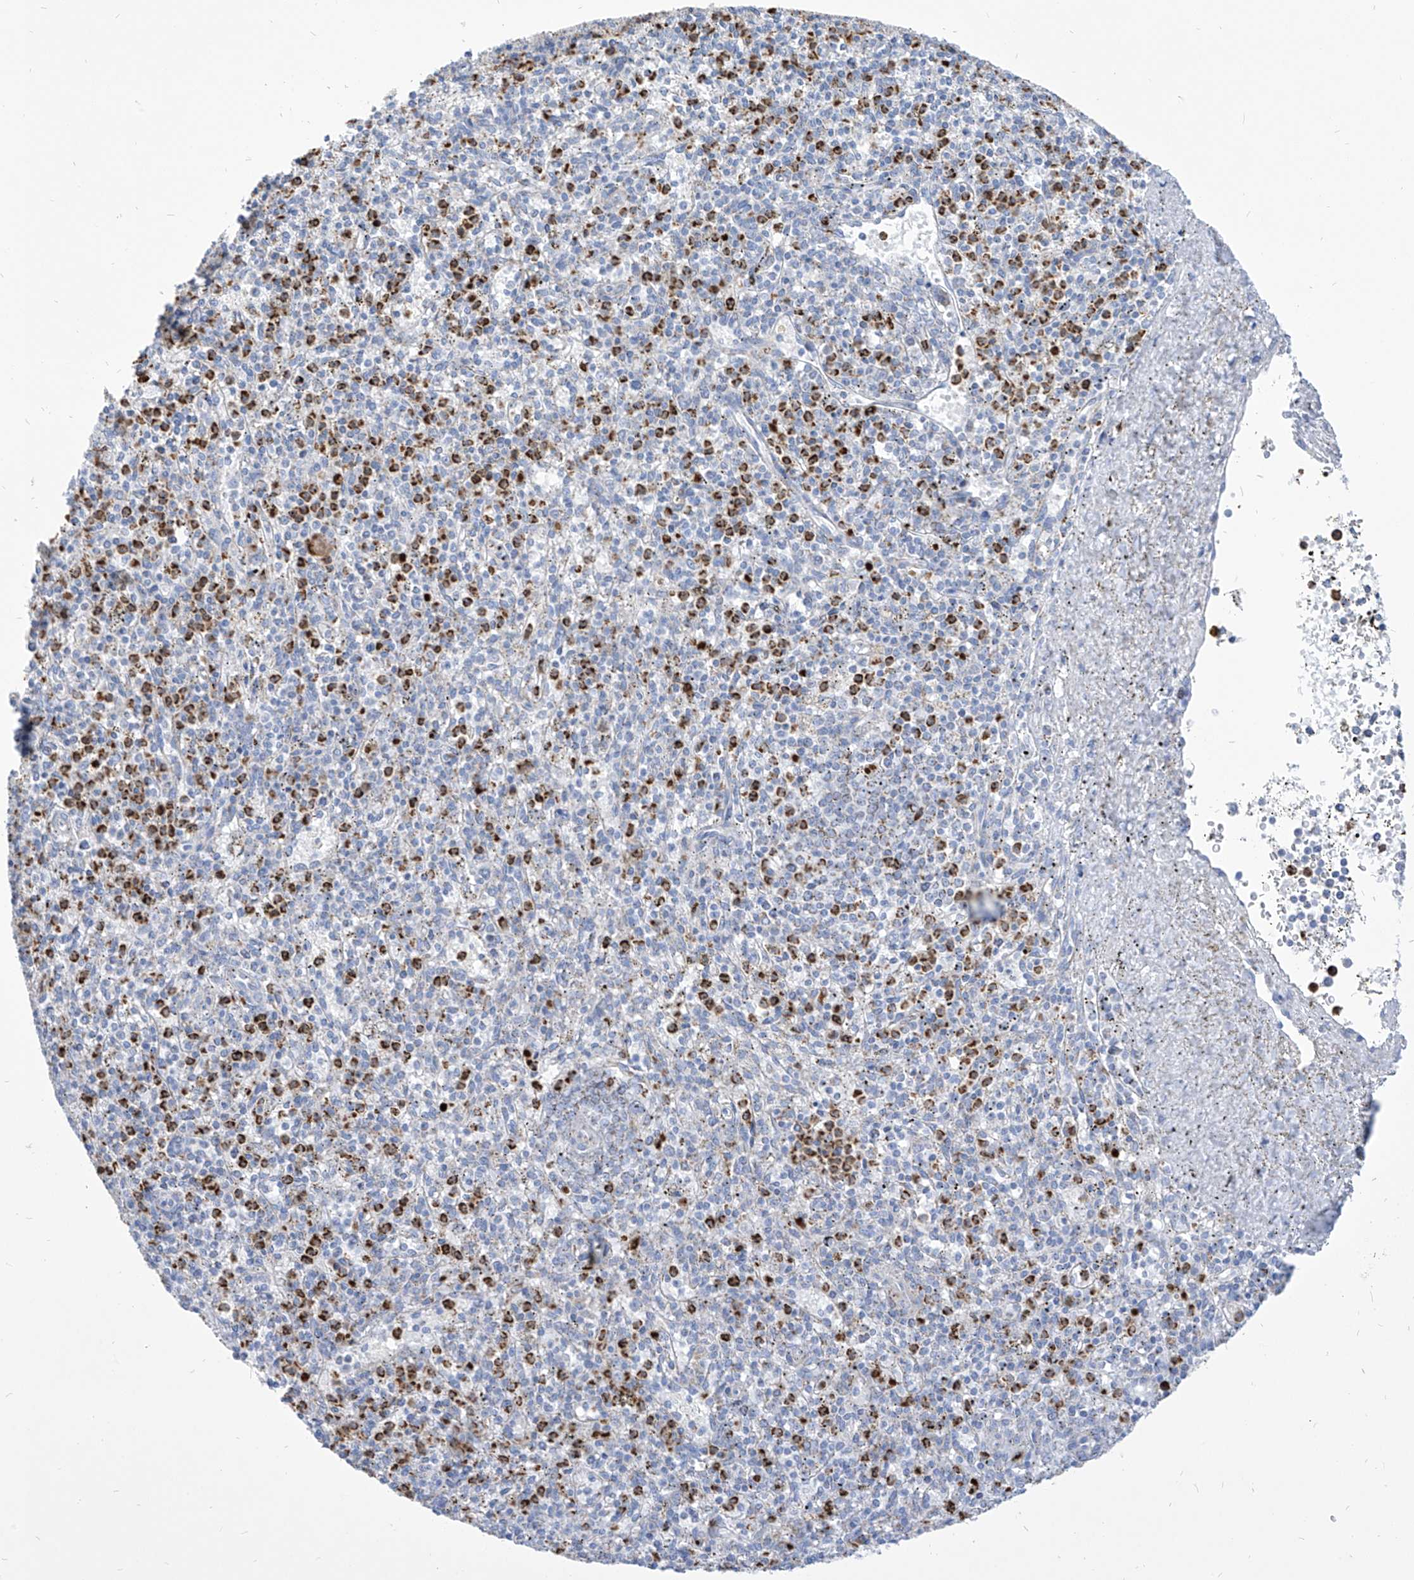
{"staining": {"intensity": "moderate", "quantity": "<25%", "location": "cytoplasmic/membranous"}, "tissue": "spleen", "cell_type": "Cells in red pulp", "image_type": "normal", "snomed": [{"axis": "morphology", "description": "Normal tissue, NOS"}, {"axis": "topography", "description": "Spleen"}], "caption": "The immunohistochemical stain shows moderate cytoplasmic/membranous staining in cells in red pulp of benign spleen.", "gene": "COQ3", "patient": {"sex": "male", "age": 72}}